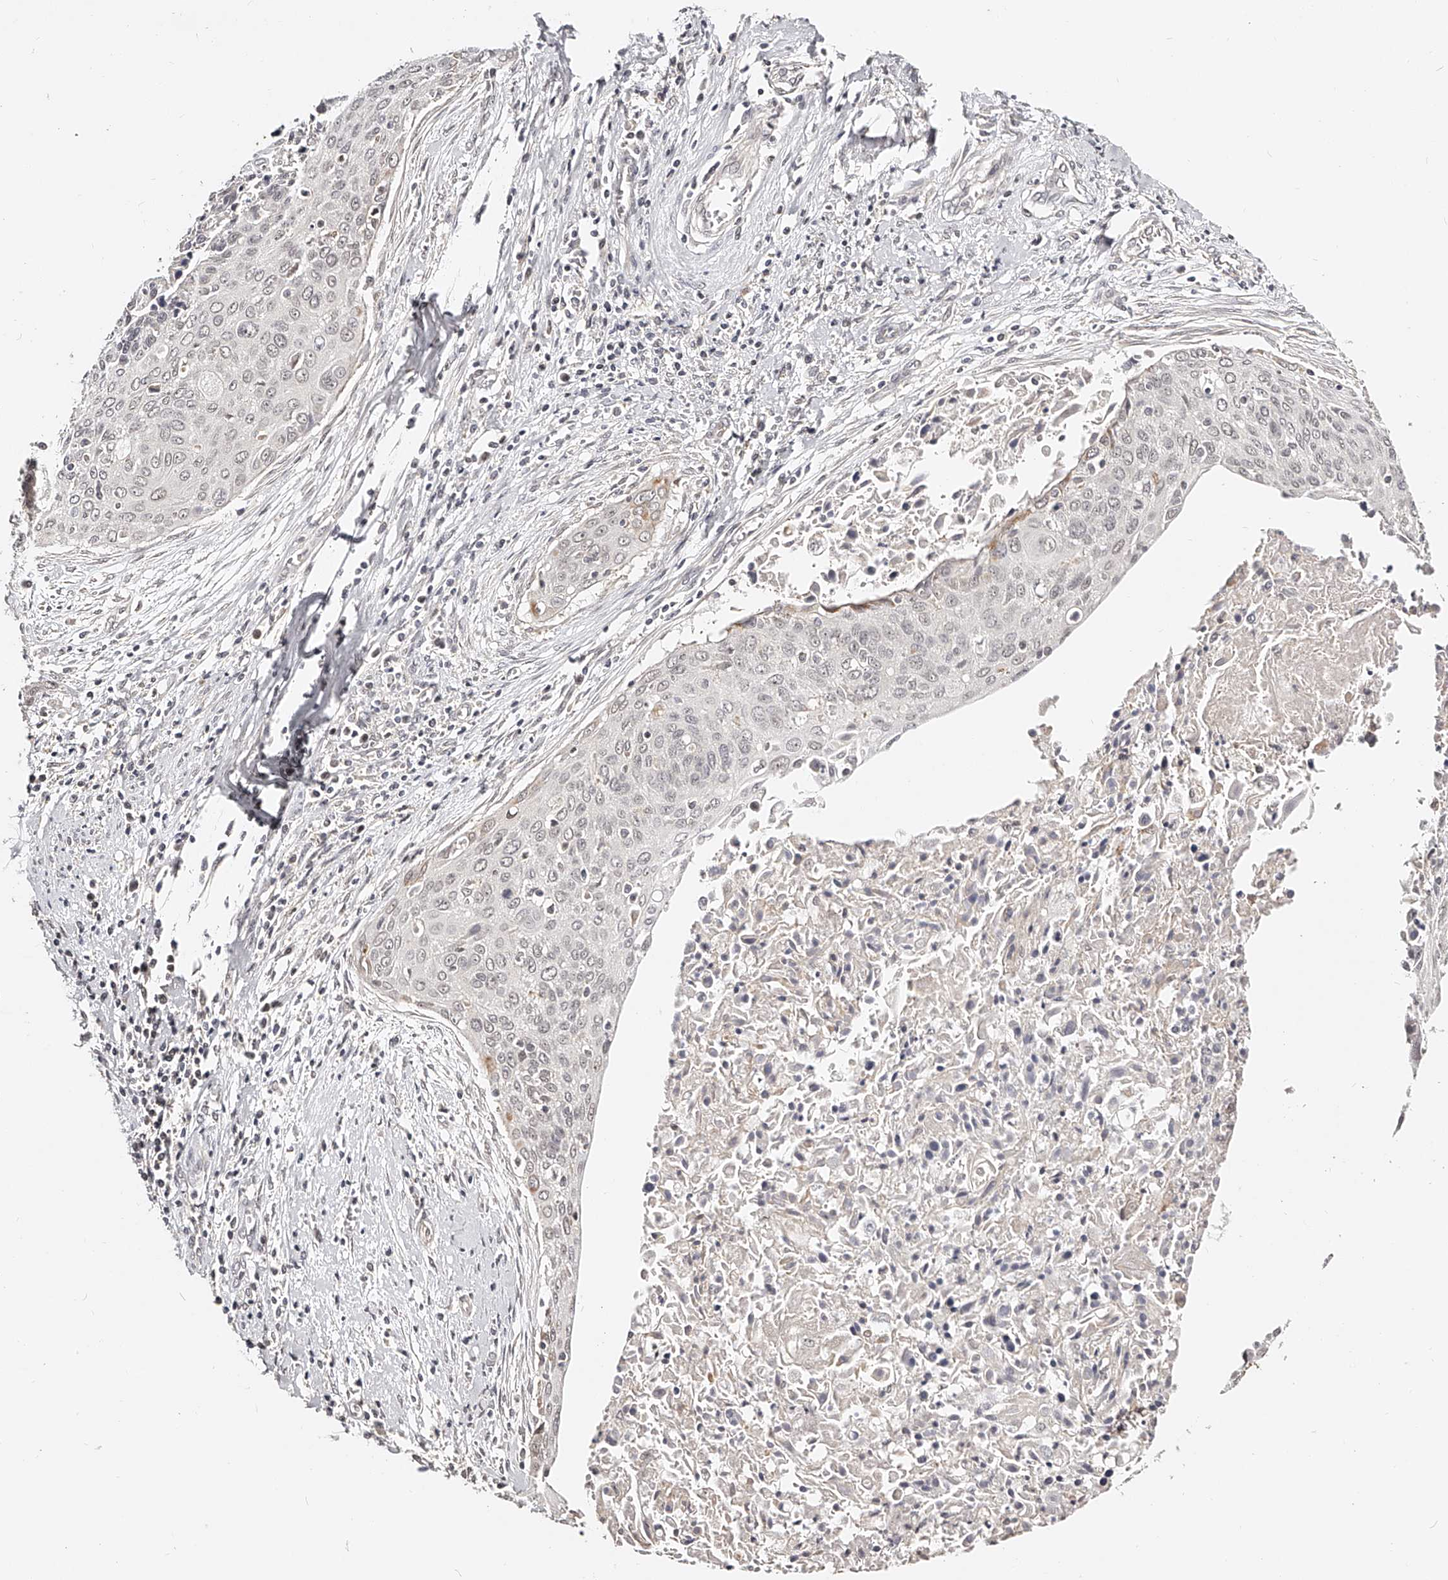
{"staining": {"intensity": "negative", "quantity": "none", "location": "none"}, "tissue": "cervical cancer", "cell_type": "Tumor cells", "image_type": "cancer", "snomed": [{"axis": "morphology", "description": "Squamous cell carcinoma, NOS"}, {"axis": "topography", "description": "Cervix"}], "caption": "Immunohistochemical staining of human cervical squamous cell carcinoma reveals no significant expression in tumor cells.", "gene": "ZNF789", "patient": {"sex": "female", "age": 55}}